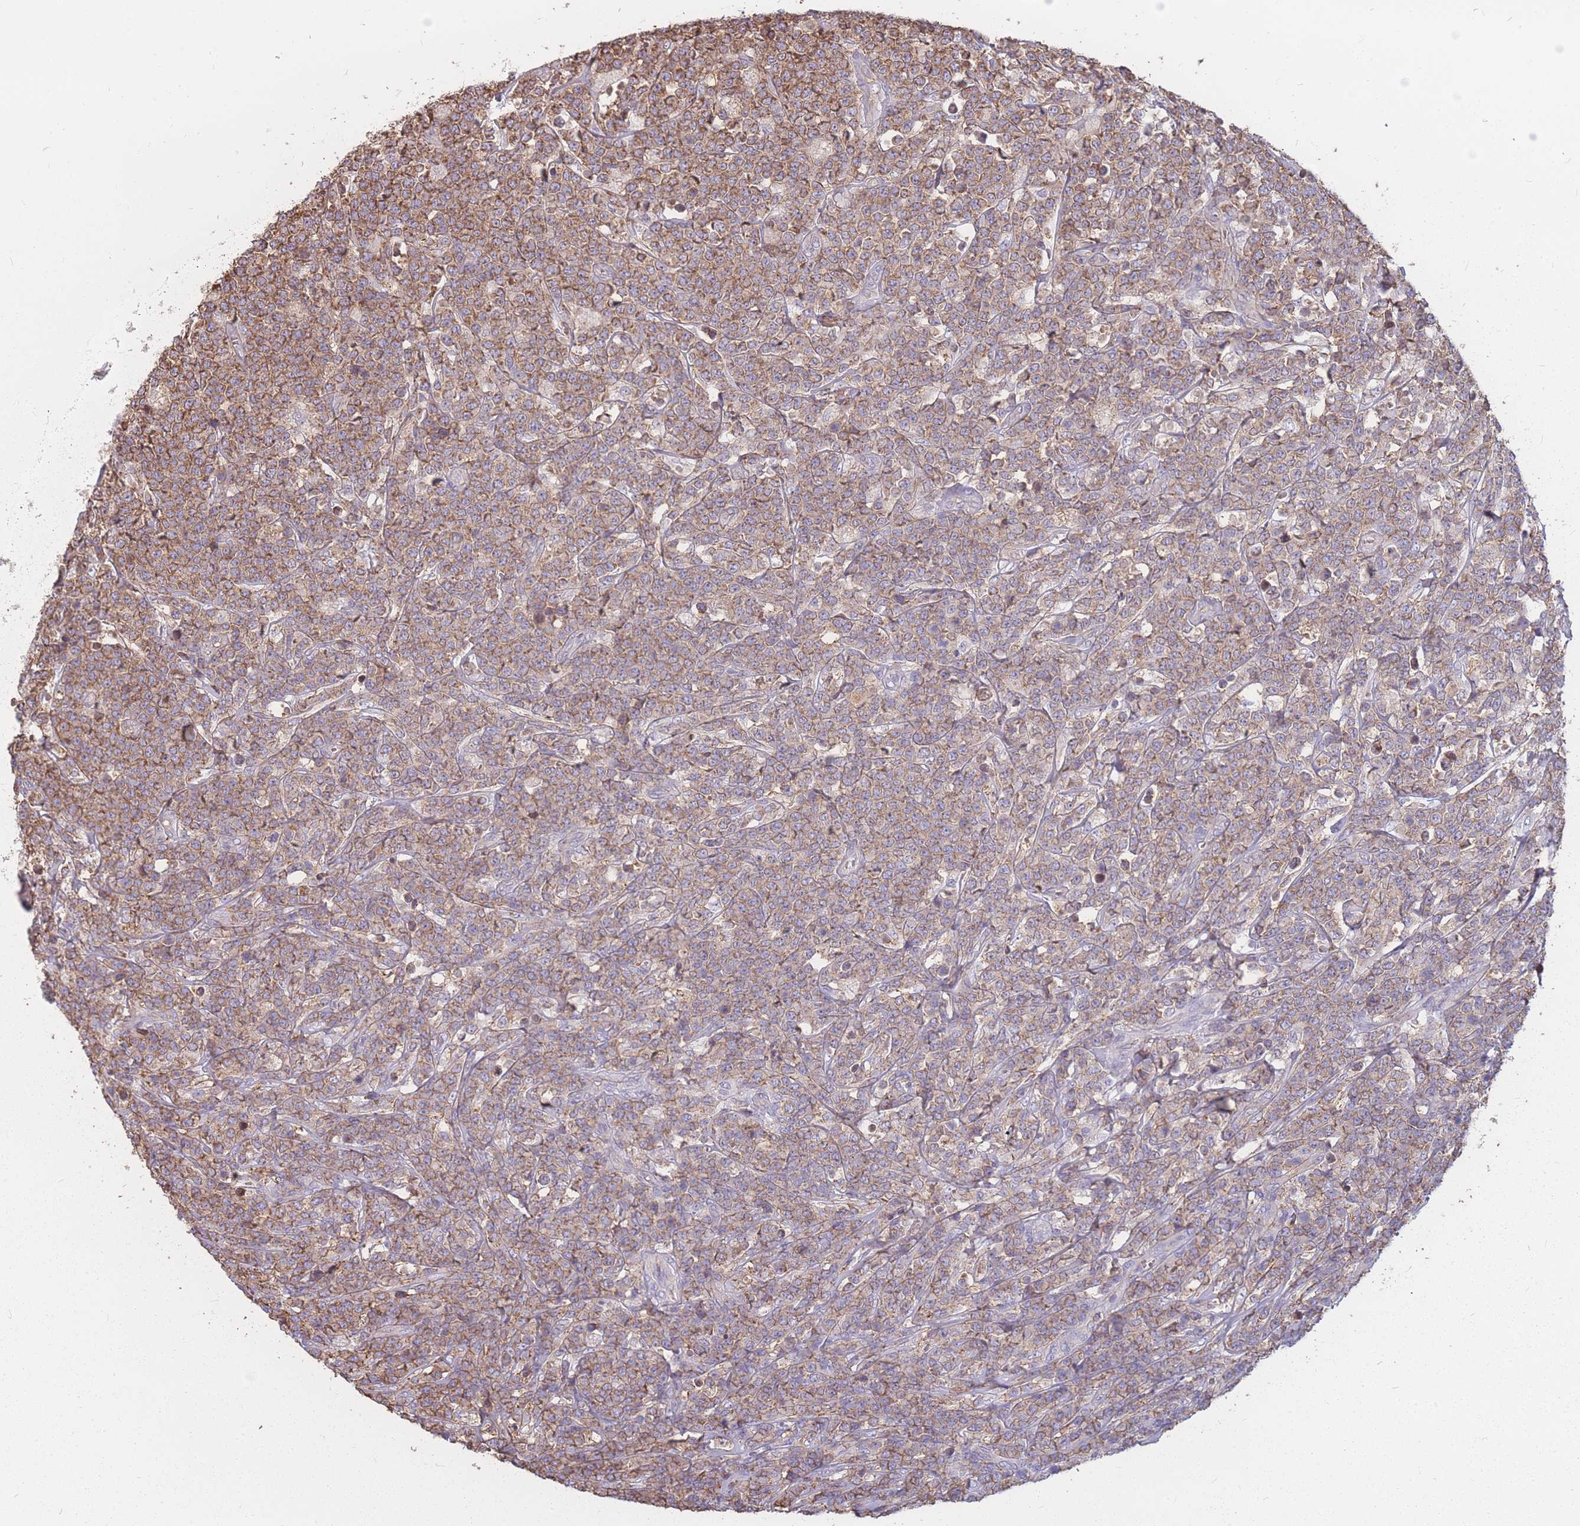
{"staining": {"intensity": "moderate", "quantity": ">75%", "location": "cytoplasmic/membranous"}, "tissue": "lymphoma", "cell_type": "Tumor cells", "image_type": "cancer", "snomed": [{"axis": "morphology", "description": "Malignant lymphoma, non-Hodgkin's type, High grade"}, {"axis": "topography", "description": "Small intestine"}], "caption": "Immunohistochemistry photomicrograph of neoplastic tissue: malignant lymphoma, non-Hodgkin's type (high-grade) stained using immunohistochemistry (IHC) displays medium levels of moderate protein expression localized specifically in the cytoplasmic/membranous of tumor cells, appearing as a cytoplasmic/membranous brown color.", "gene": "GNA11", "patient": {"sex": "male", "age": 8}}